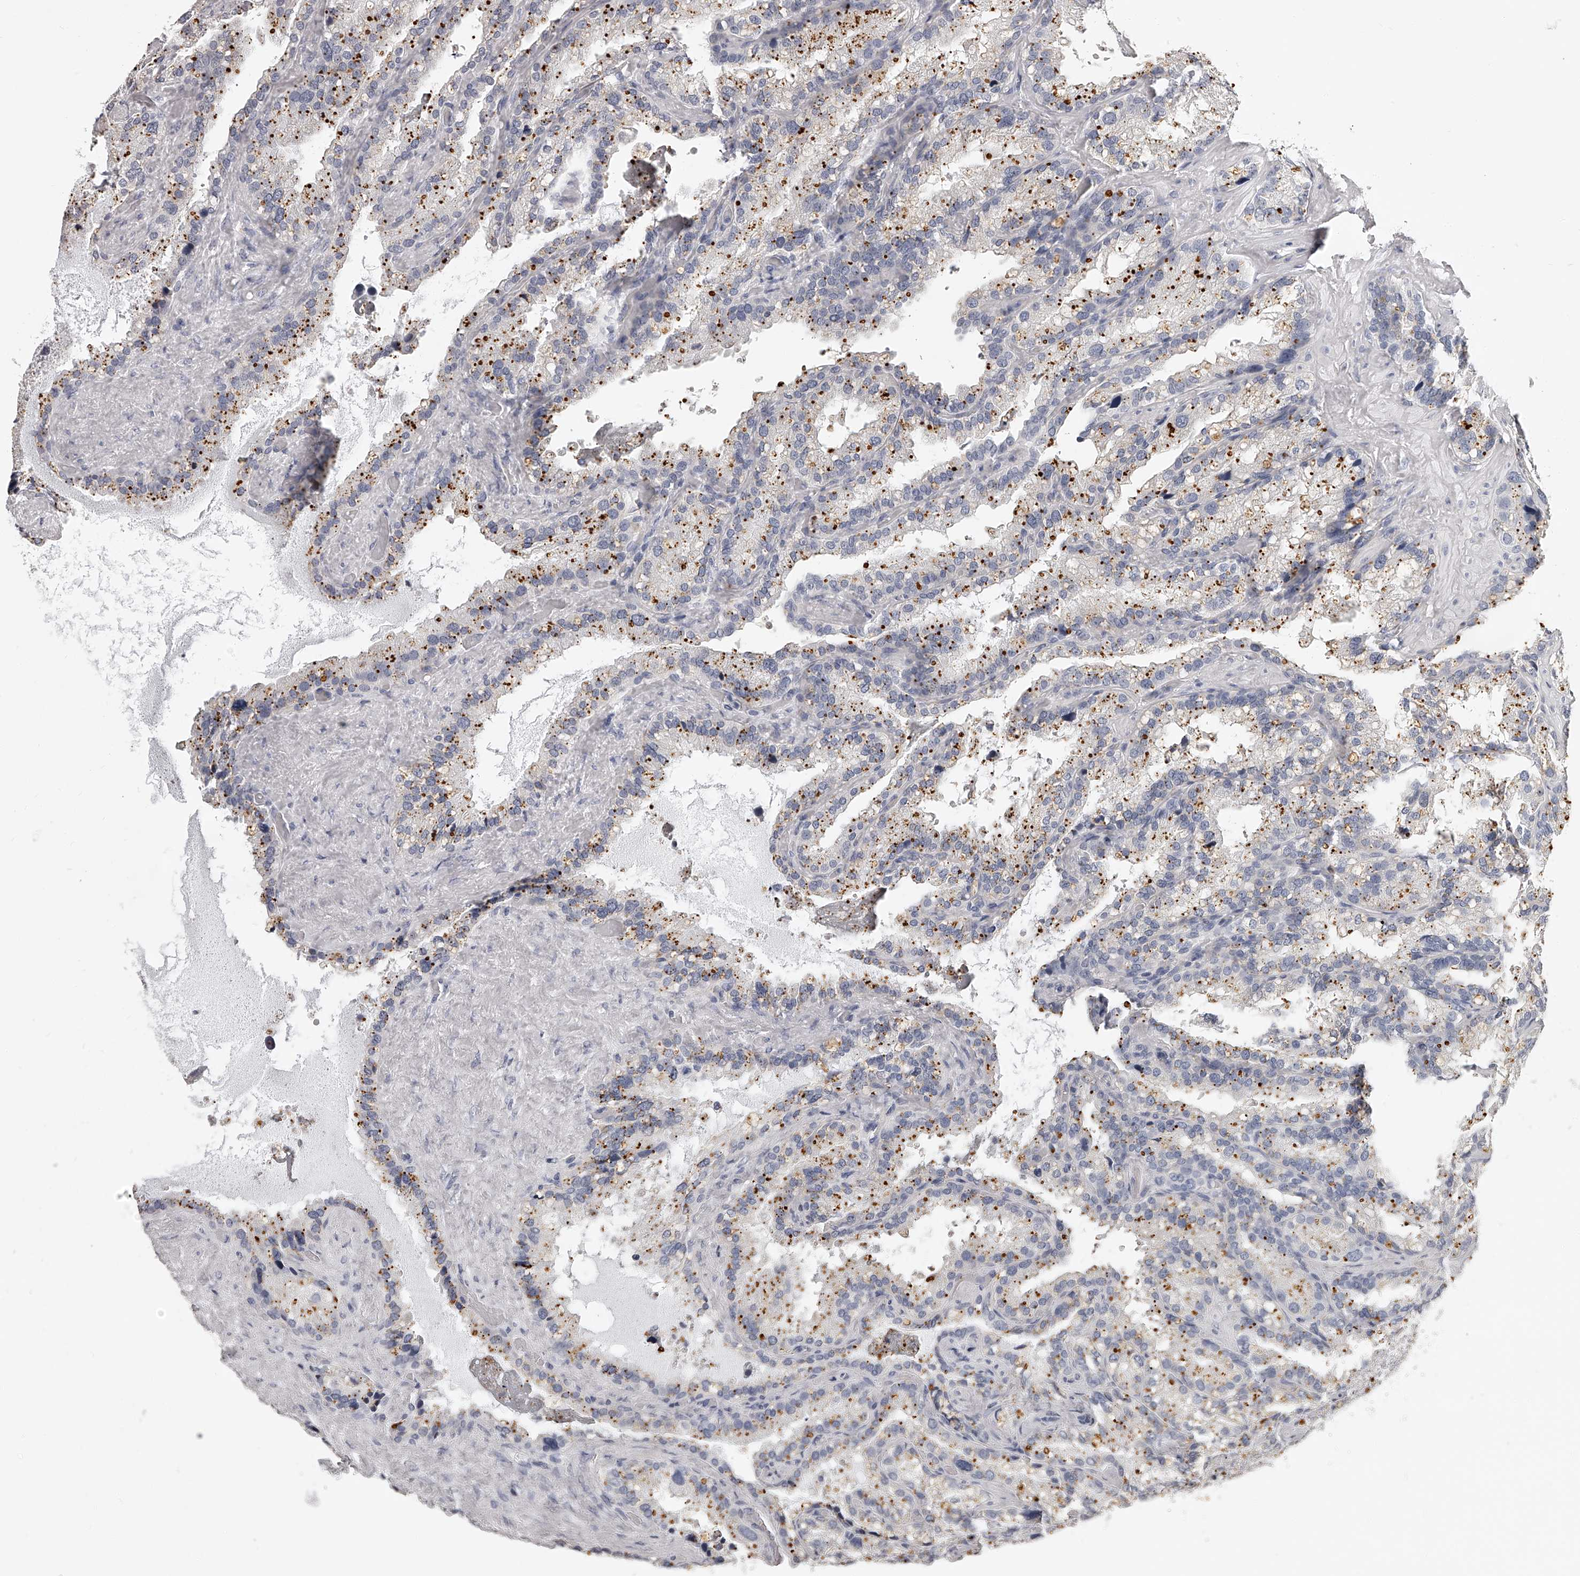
{"staining": {"intensity": "moderate", "quantity": "25%-75%", "location": "cytoplasmic/membranous"}, "tissue": "seminal vesicle", "cell_type": "Glandular cells", "image_type": "normal", "snomed": [{"axis": "morphology", "description": "Normal tissue, NOS"}, {"axis": "topography", "description": "Prostate"}, {"axis": "topography", "description": "Seminal veicle"}], "caption": "Seminal vesicle stained with immunohistochemistry (IHC) displays moderate cytoplasmic/membranous staining in approximately 25%-75% of glandular cells. Immunohistochemistry (ihc) stains the protein in brown and the nuclei are stained blue.", "gene": "DMRT1", "patient": {"sex": "male", "age": 68}}